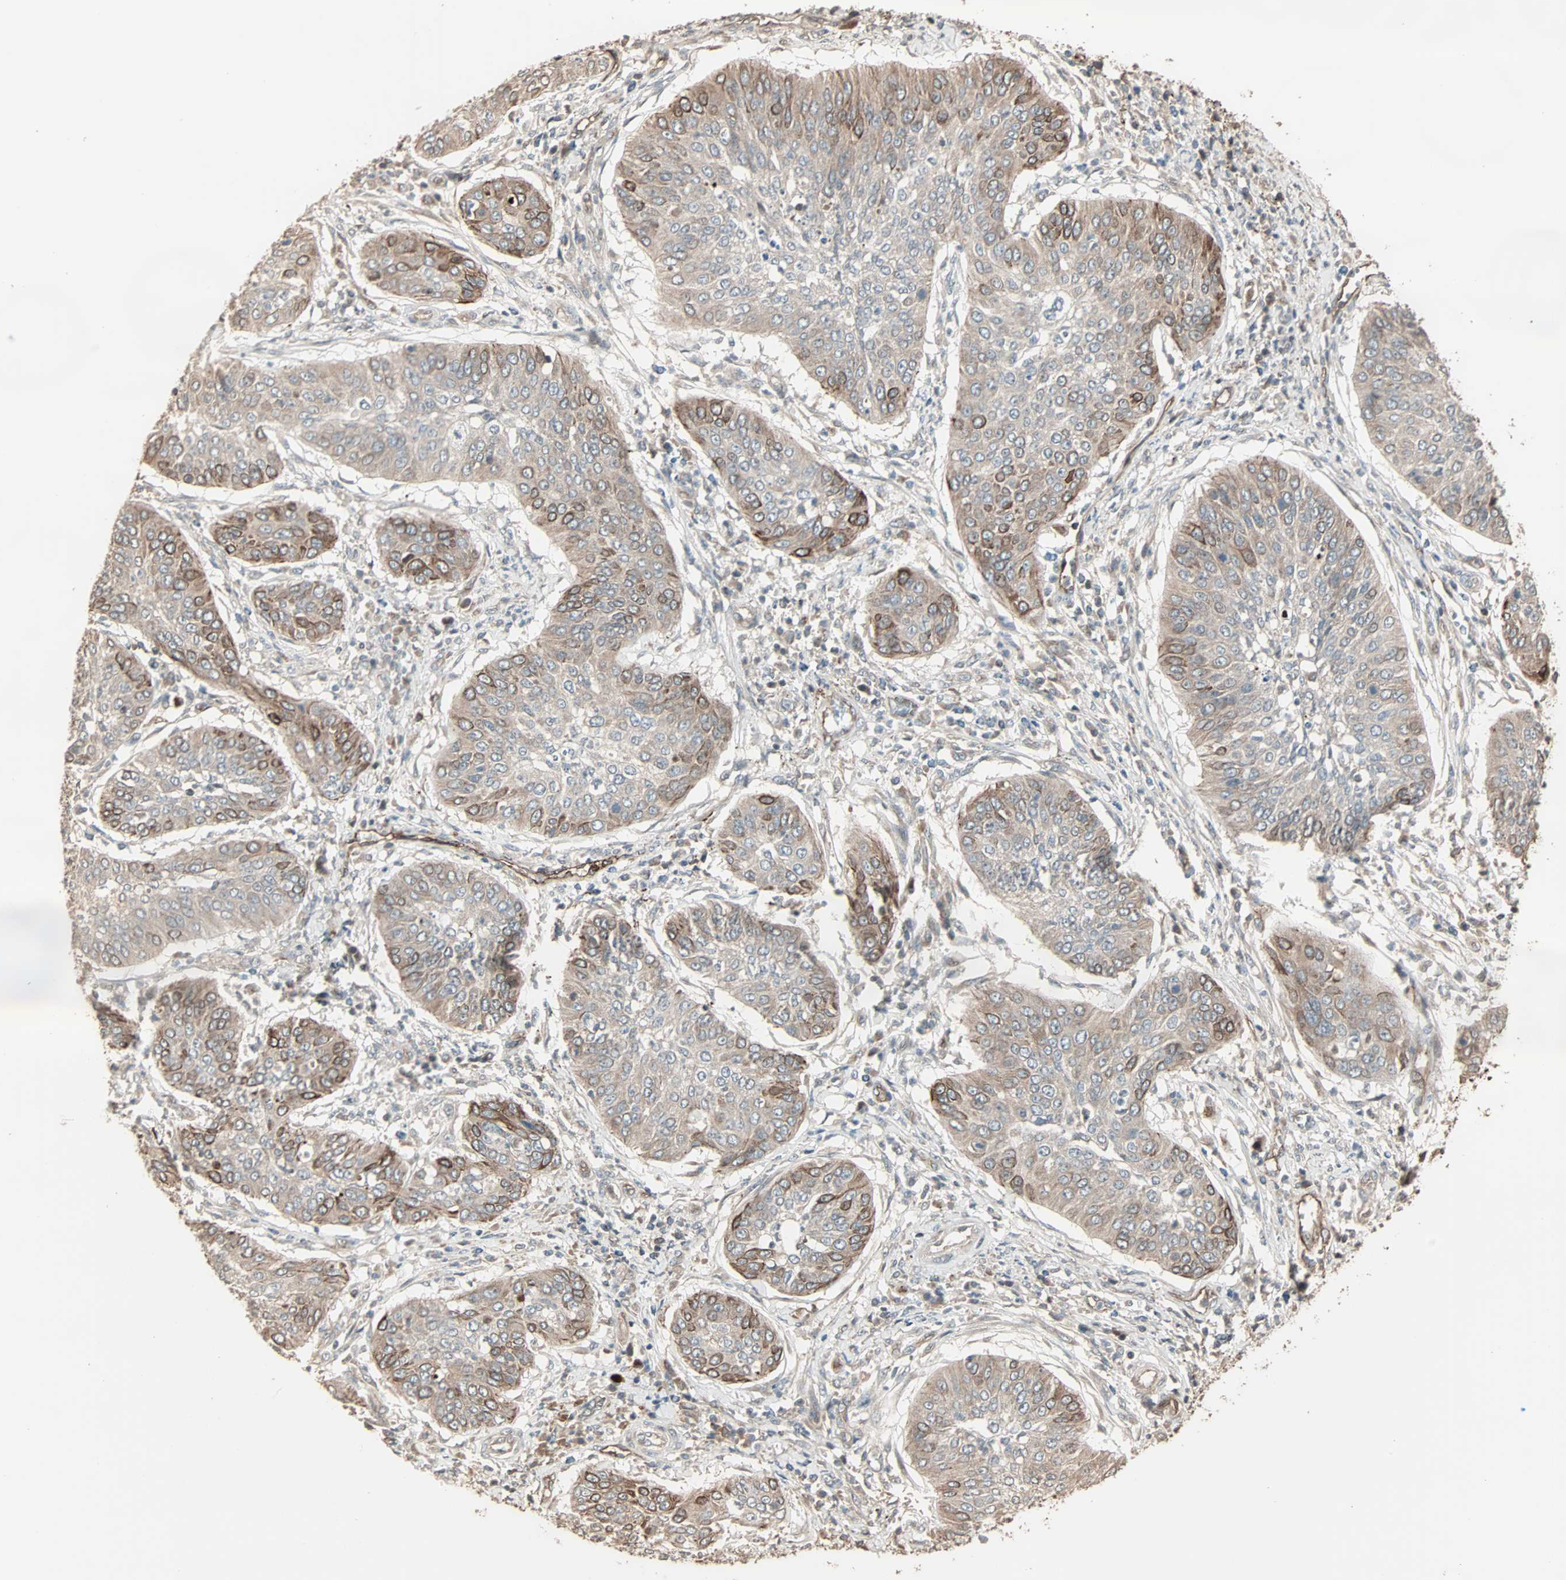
{"staining": {"intensity": "moderate", "quantity": "<25%", "location": "cytoplasmic/membranous"}, "tissue": "cervical cancer", "cell_type": "Tumor cells", "image_type": "cancer", "snomed": [{"axis": "morphology", "description": "Normal tissue, NOS"}, {"axis": "morphology", "description": "Squamous cell carcinoma, NOS"}, {"axis": "topography", "description": "Cervix"}], "caption": "High-power microscopy captured an immunohistochemistry (IHC) histopathology image of cervical cancer, revealing moderate cytoplasmic/membranous staining in approximately <25% of tumor cells.", "gene": "CALCRL", "patient": {"sex": "female", "age": 39}}